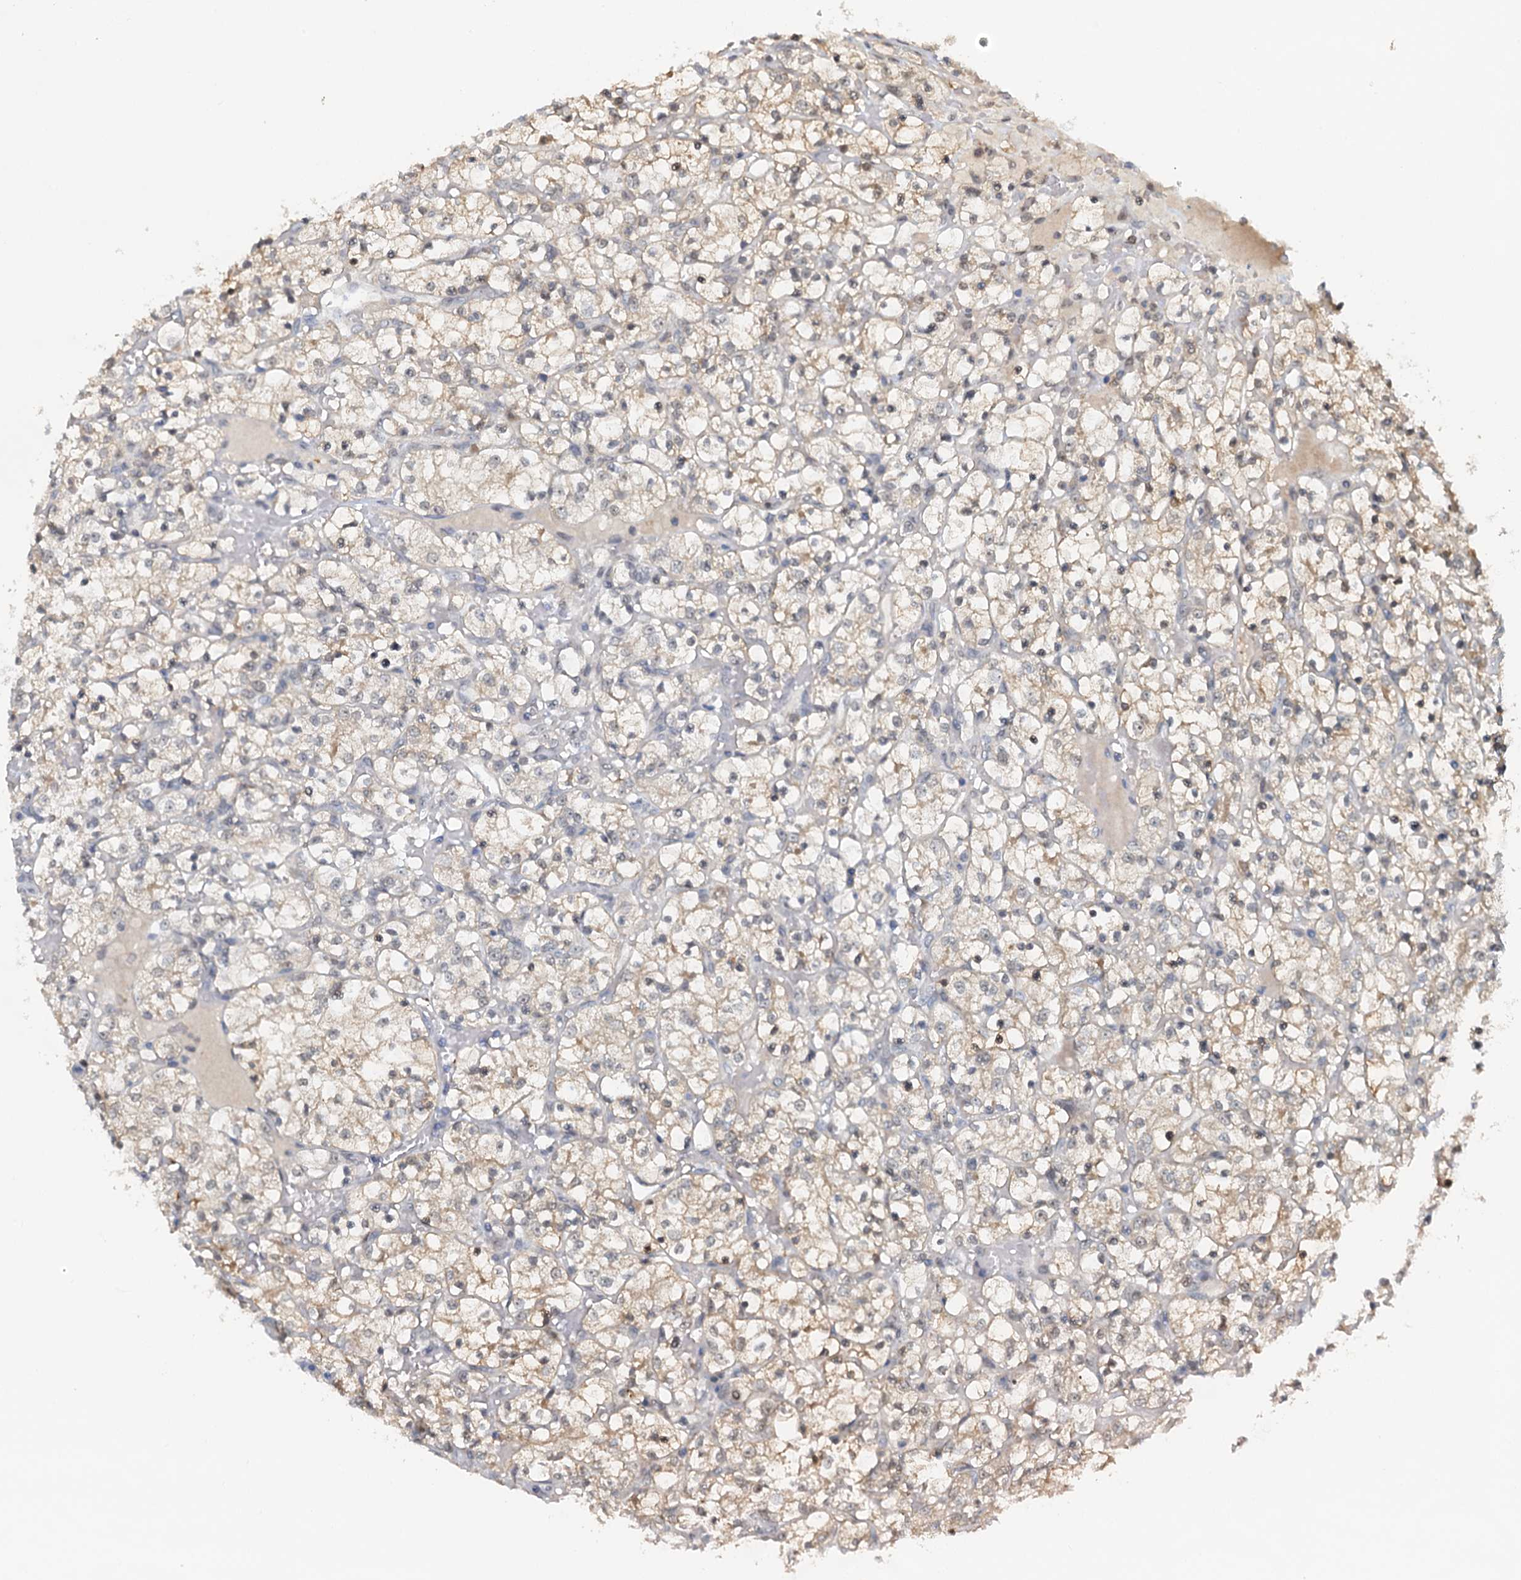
{"staining": {"intensity": "weak", "quantity": "25%-75%", "location": "cytoplasmic/membranous"}, "tissue": "renal cancer", "cell_type": "Tumor cells", "image_type": "cancer", "snomed": [{"axis": "morphology", "description": "Adenocarcinoma, NOS"}, {"axis": "topography", "description": "Kidney"}], "caption": "Tumor cells display weak cytoplasmic/membranous staining in approximately 25%-75% of cells in adenocarcinoma (renal). (Brightfield microscopy of DAB IHC at high magnification).", "gene": "SPINDOC", "patient": {"sex": "female", "age": 69}}